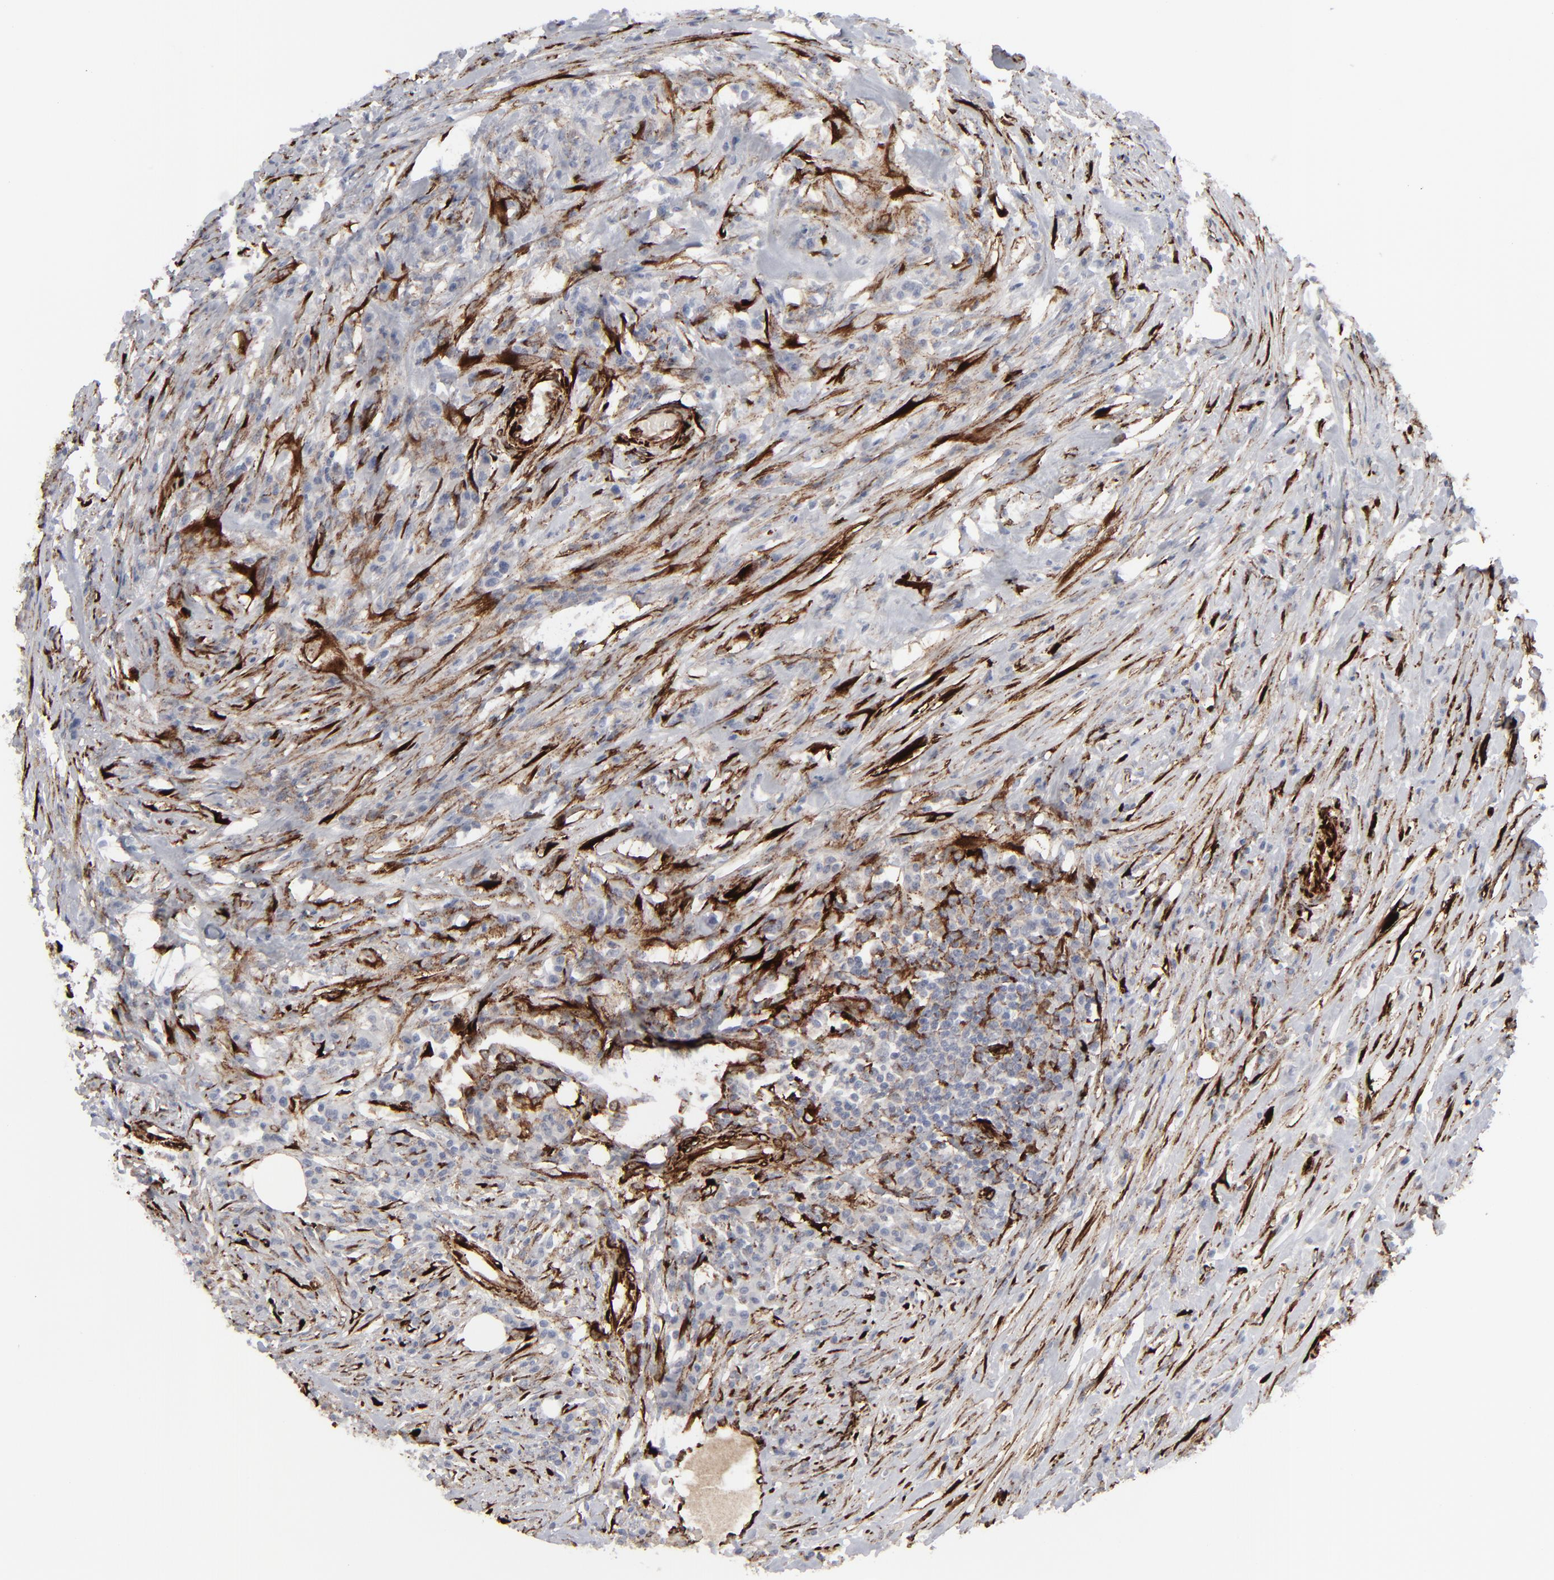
{"staining": {"intensity": "negative", "quantity": "none", "location": "none"}, "tissue": "colorectal cancer", "cell_type": "Tumor cells", "image_type": "cancer", "snomed": [{"axis": "morphology", "description": "Adenocarcinoma, NOS"}, {"axis": "topography", "description": "Colon"}], "caption": "This photomicrograph is of colorectal adenocarcinoma stained with immunohistochemistry to label a protein in brown with the nuclei are counter-stained blue. There is no staining in tumor cells. (IHC, brightfield microscopy, high magnification).", "gene": "SPARC", "patient": {"sex": "male", "age": 71}}